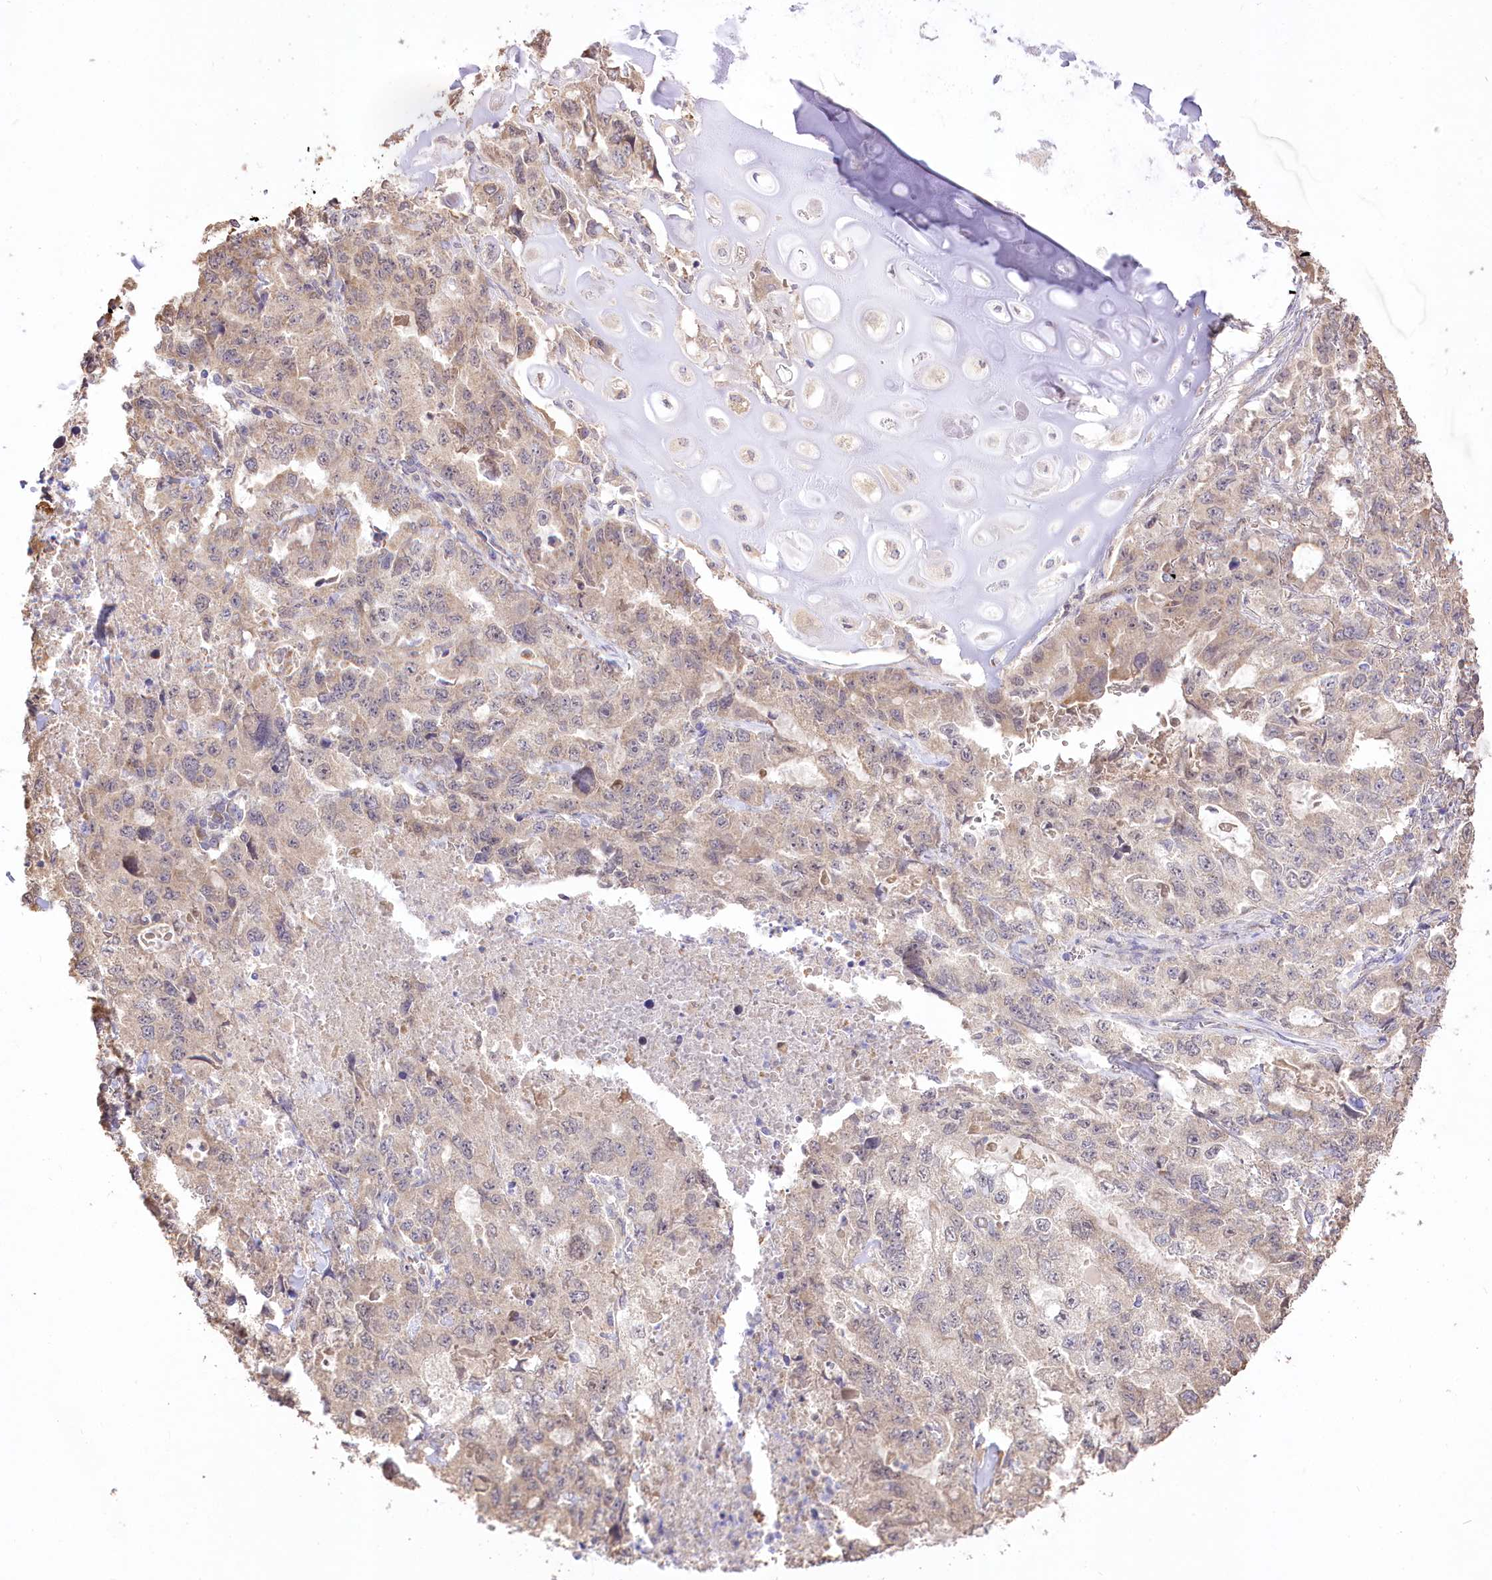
{"staining": {"intensity": "weak", "quantity": "<25%", "location": "cytoplasmic/membranous"}, "tissue": "lung cancer", "cell_type": "Tumor cells", "image_type": "cancer", "snomed": [{"axis": "morphology", "description": "Adenocarcinoma, NOS"}, {"axis": "topography", "description": "Lung"}], "caption": "A high-resolution histopathology image shows immunohistochemistry staining of lung adenocarcinoma, which reveals no significant staining in tumor cells.", "gene": "R3HDM2", "patient": {"sex": "female", "age": 51}}